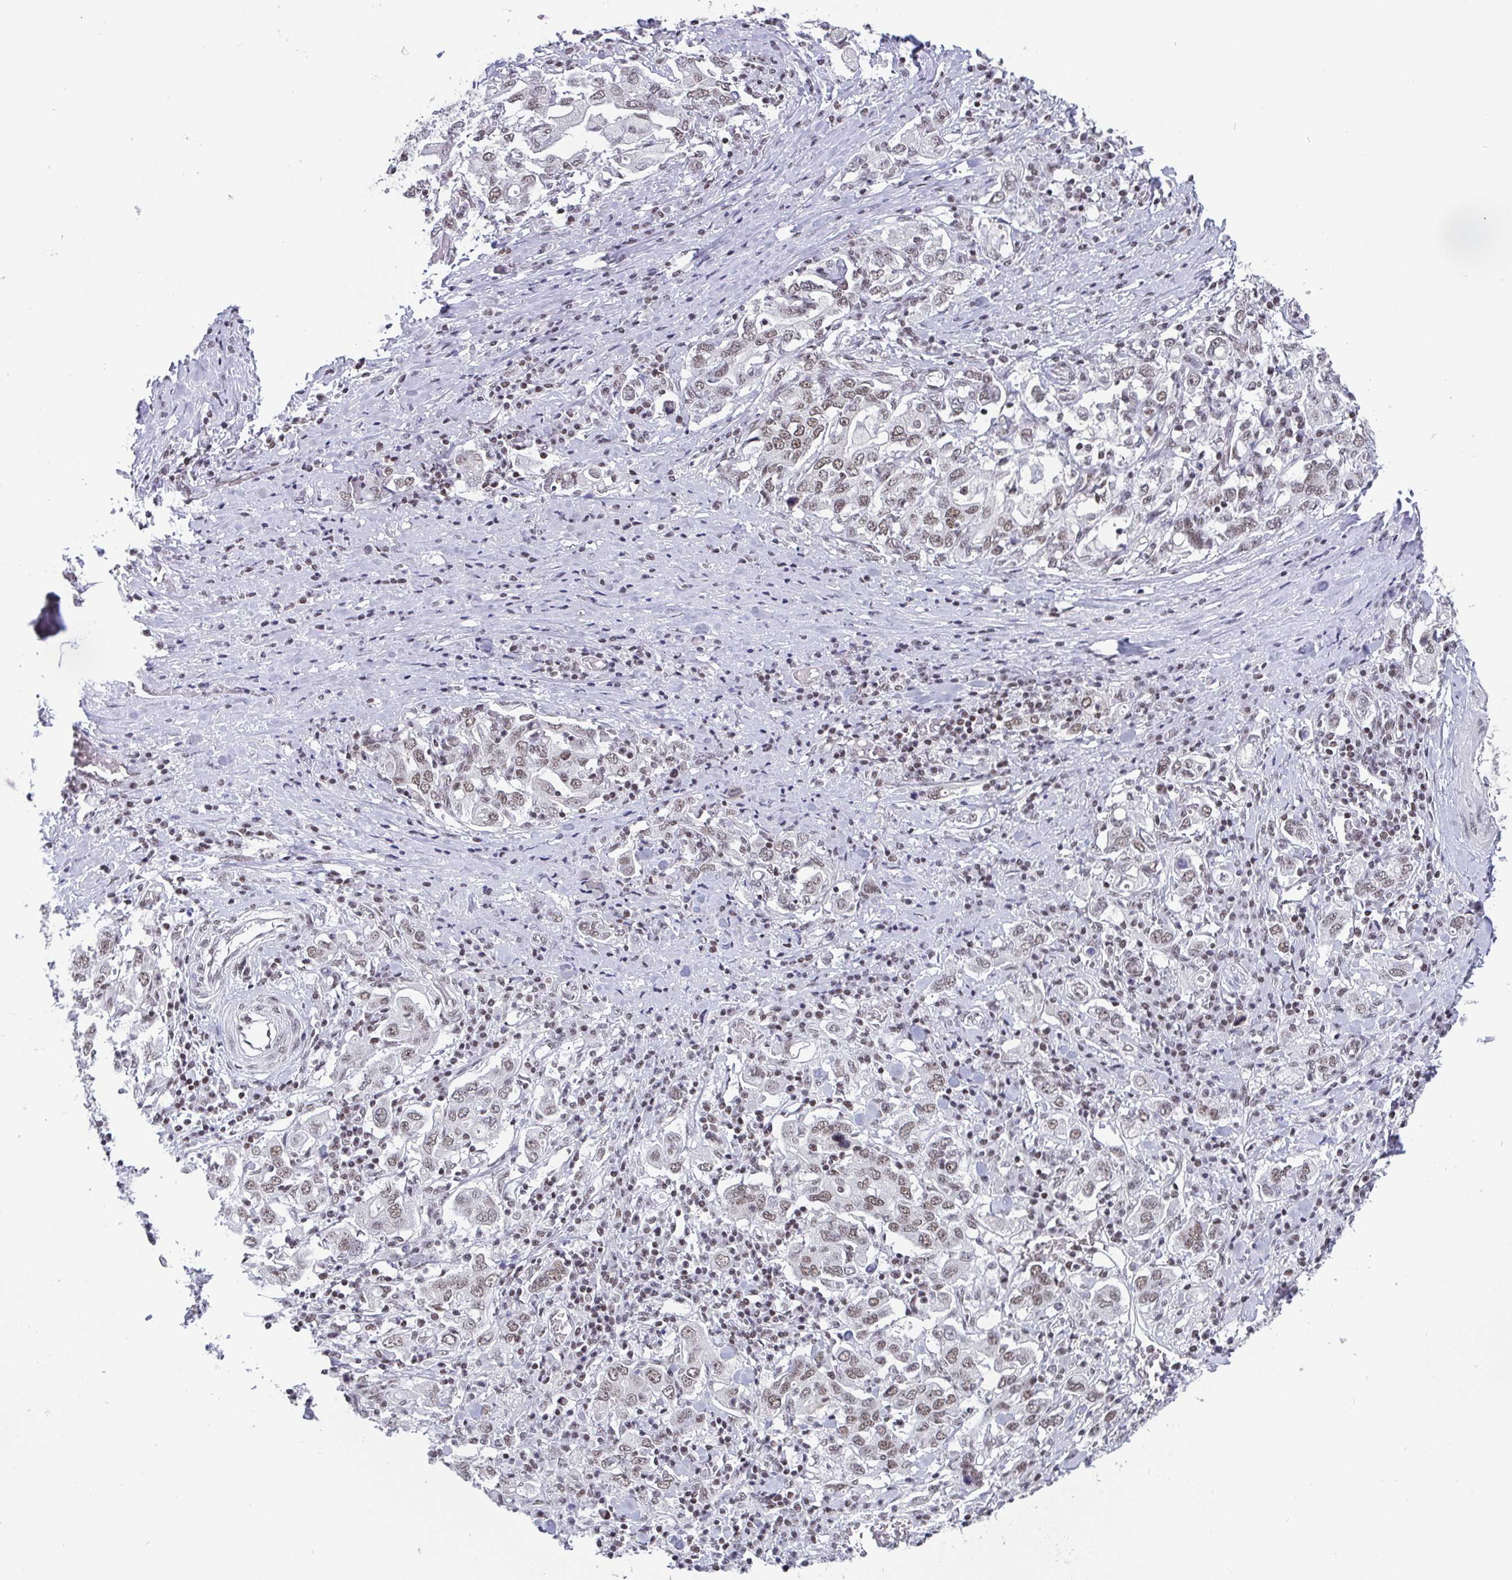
{"staining": {"intensity": "weak", "quantity": ">75%", "location": "nuclear"}, "tissue": "stomach cancer", "cell_type": "Tumor cells", "image_type": "cancer", "snomed": [{"axis": "morphology", "description": "Adenocarcinoma, NOS"}, {"axis": "topography", "description": "Stomach, upper"}, {"axis": "topography", "description": "Stomach"}], "caption": "This is an image of IHC staining of stomach cancer, which shows weak staining in the nuclear of tumor cells.", "gene": "CTCF", "patient": {"sex": "male", "age": 62}}